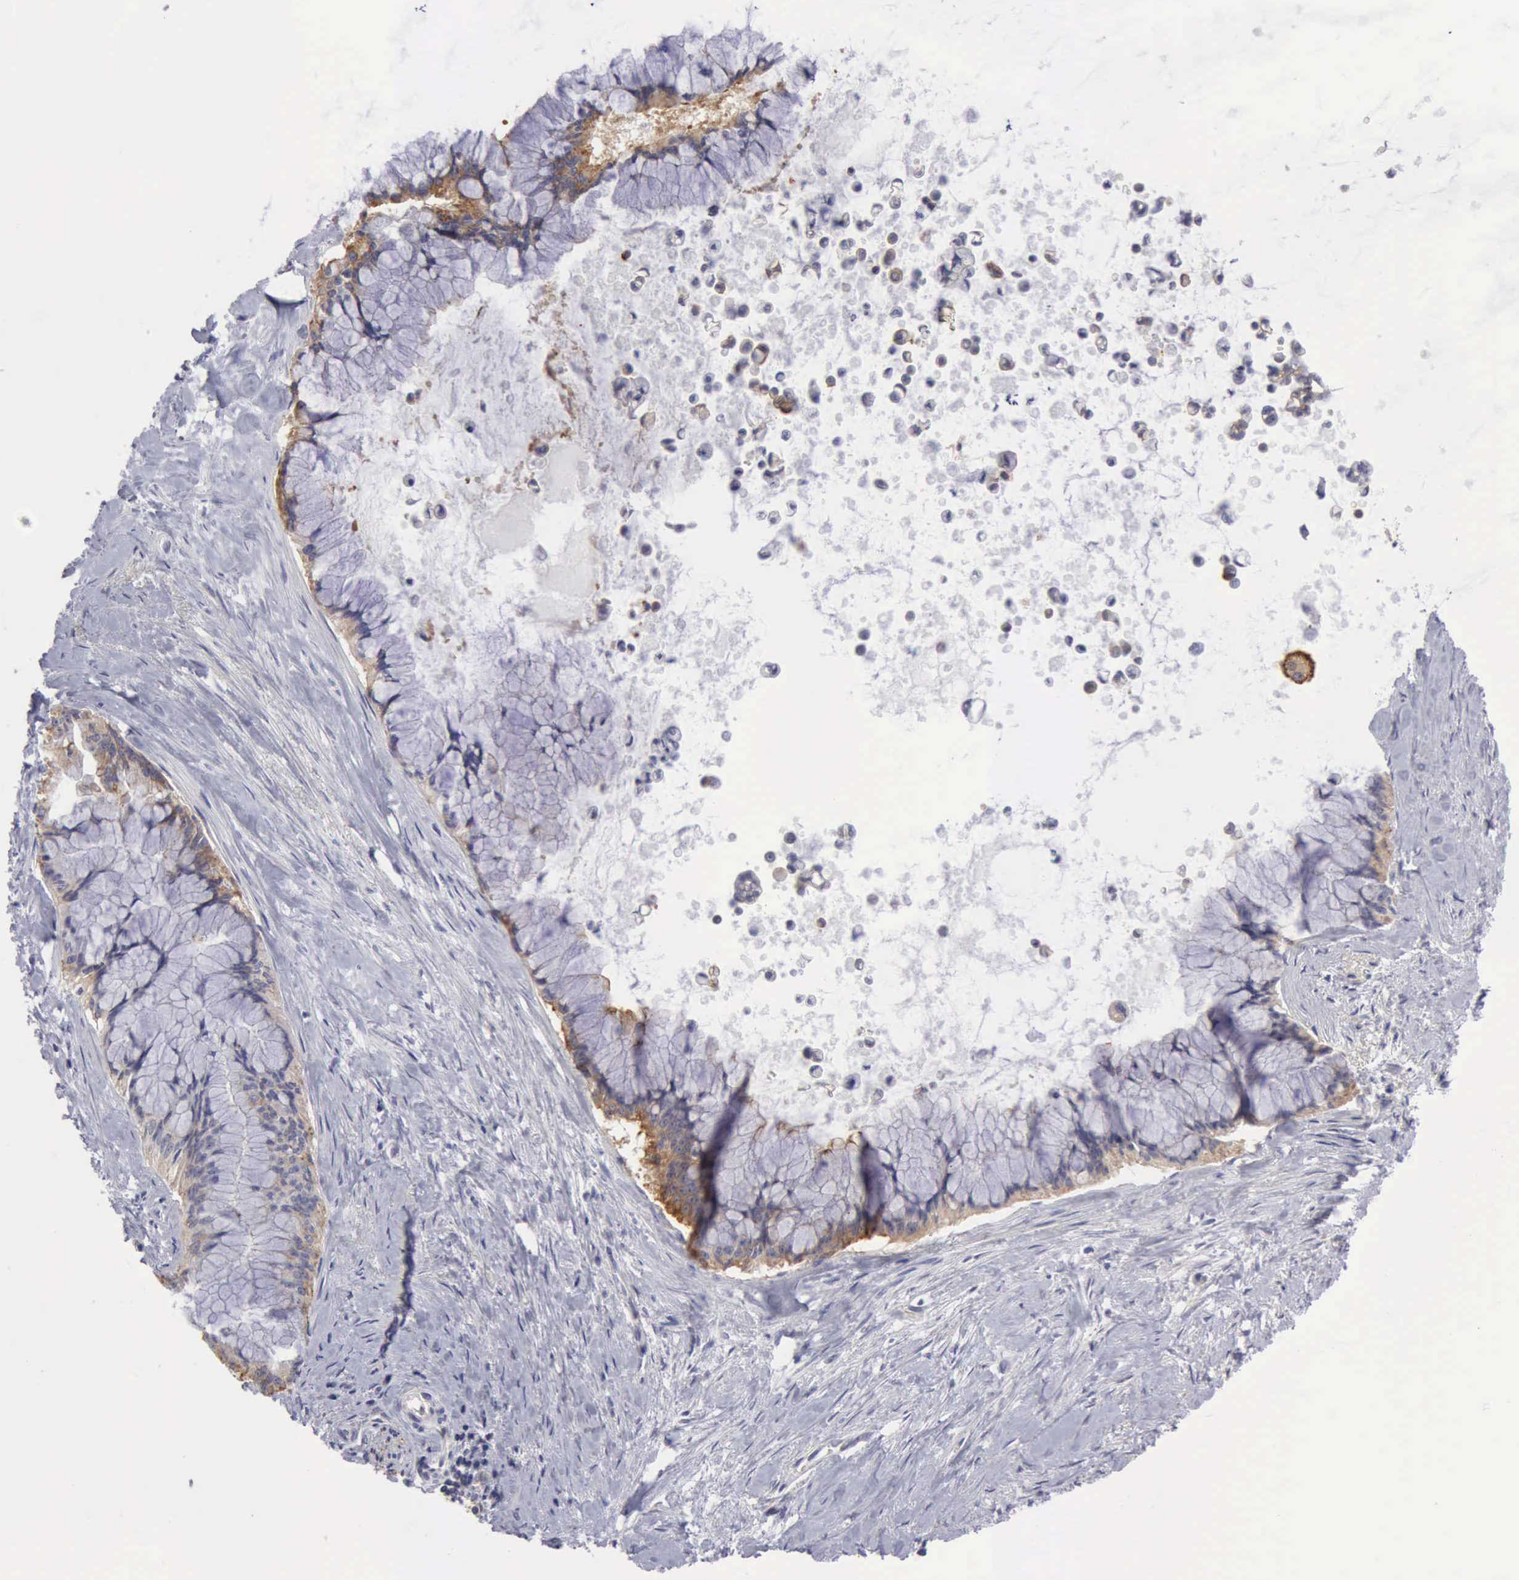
{"staining": {"intensity": "moderate", "quantity": "25%-75%", "location": "cytoplasmic/membranous"}, "tissue": "pancreatic cancer", "cell_type": "Tumor cells", "image_type": "cancer", "snomed": [{"axis": "morphology", "description": "Adenocarcinoma, NOS"}, {"axis": "topography", "description": "Pancreas"}], "caption": "Protein staining shows moderate cytoplasmic/membranous expression in about 25%-75% of tumor cells in adenocarcinoma (pancreatic).", "gene": "TFRC", "patient": {"sex": "male", "age": 59}}